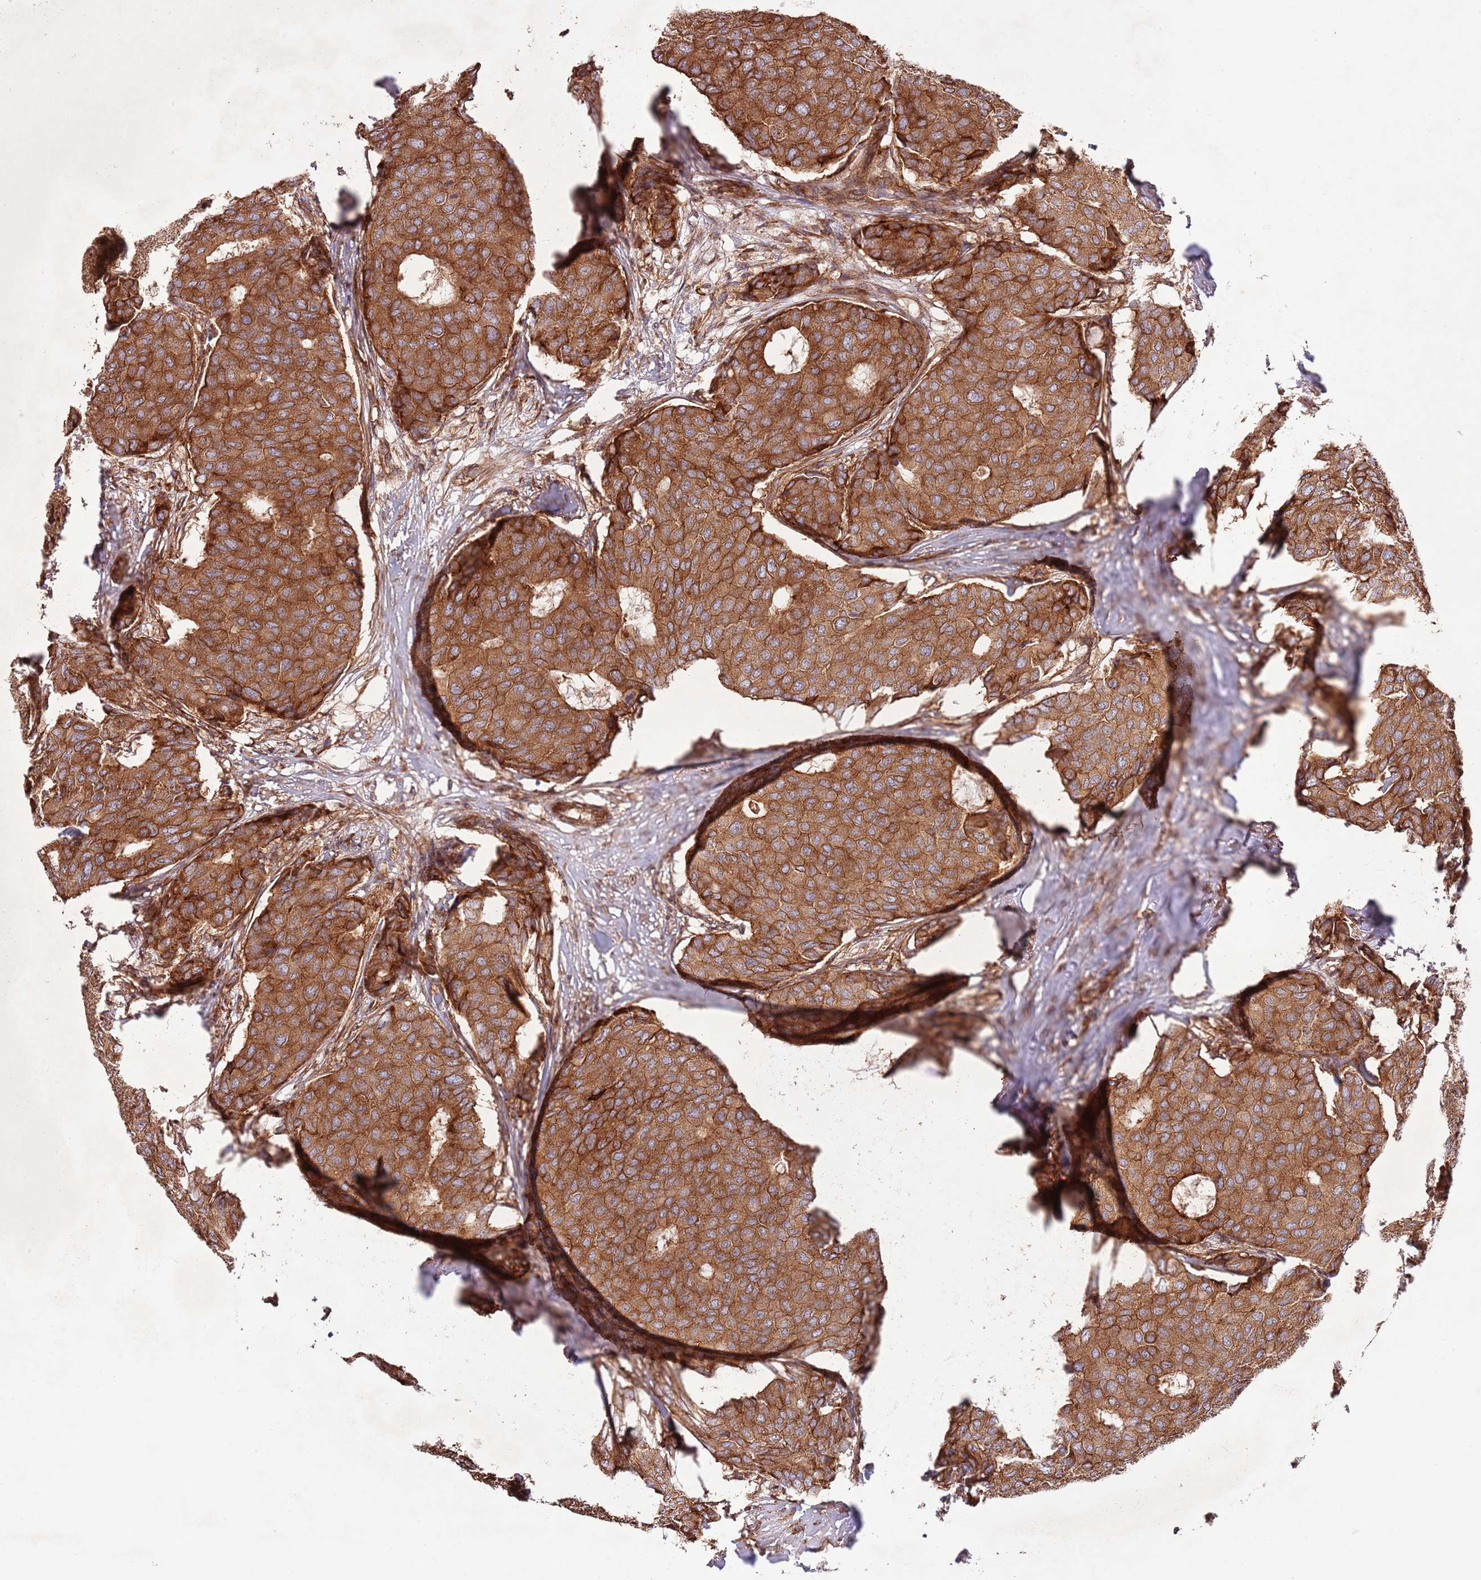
{"staining": {"intensity": "strong", "quantity": ">75%", "location": "cytoplasmic/membranous"}, "tissue": "breast cancer", "cell_type": "Tumor cells", "image_type": "cancer", "snomed": [{"axis": "morphology", "description": "Duct carcinoma"}, {"axis": "topography", "description": "Breast"}], "caption": "Tumor cells reveal strong cytoplasmic/membranous positivity in approximately >75% of cells in invasive ductal carcinoma (breast).", "gene": "RNF19B", "patient": {"sex": "female", "age": 75}}